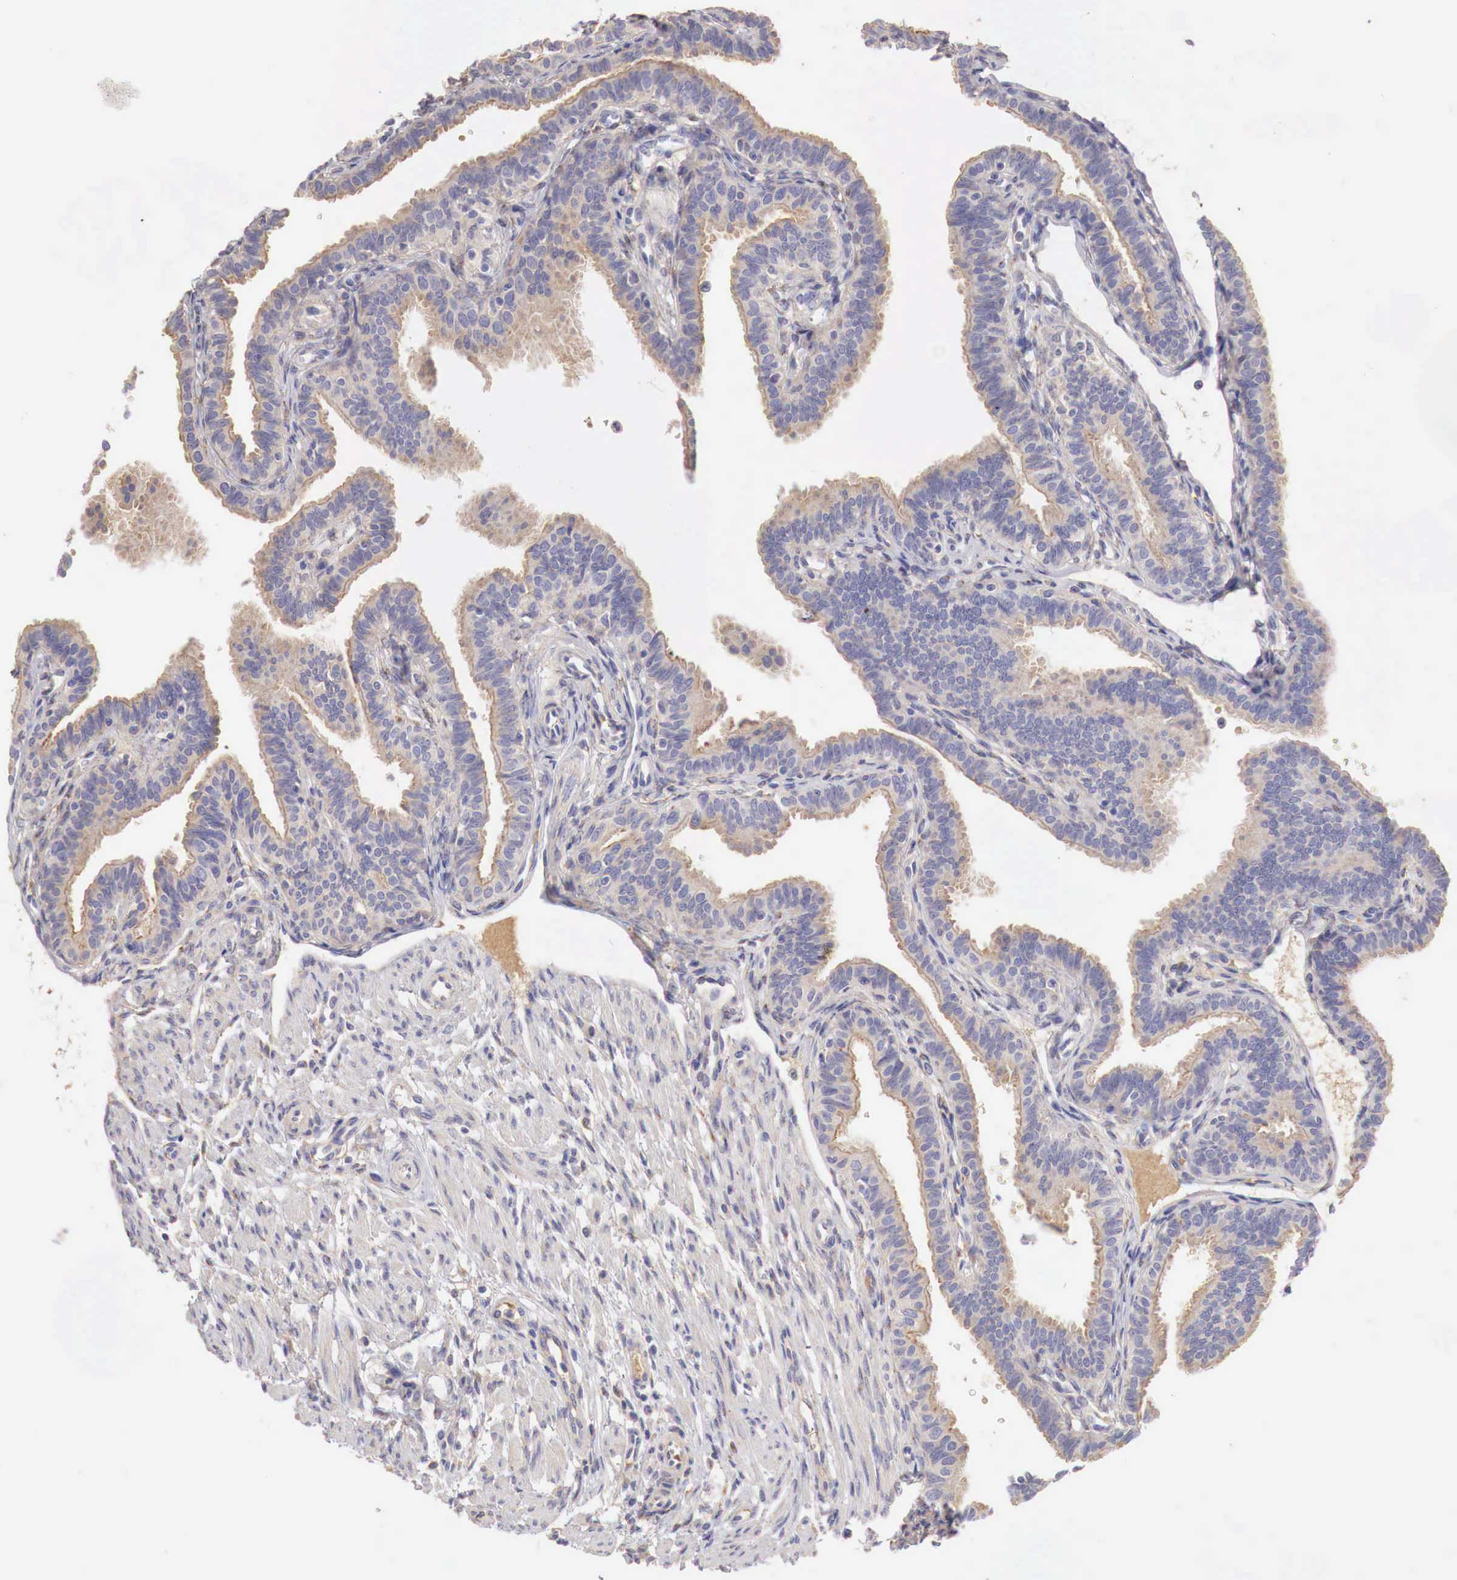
{"staining": {"intensity": "weak", "quantity": "25%-75%", "location": "cytoplasmic/membranous"}, "tissue": "fallopian tube", "cell_type": "Glandular cells", "image_type": "normal", "snomed": [{"axis": "morphology", "description": "Normal tissue, NOS"}, {"axis": "topography", "description": "Fallopian tube"}], "caption": "Immunohistochemistry (IHC) of benign fallopian tube demonstrates low levels of weak cytoplasmic/membranous expression in approximately 25%-75% of glandular cells.", "gene": "KLHDC7B", "patient": {"sex": "female", "age": 32}}